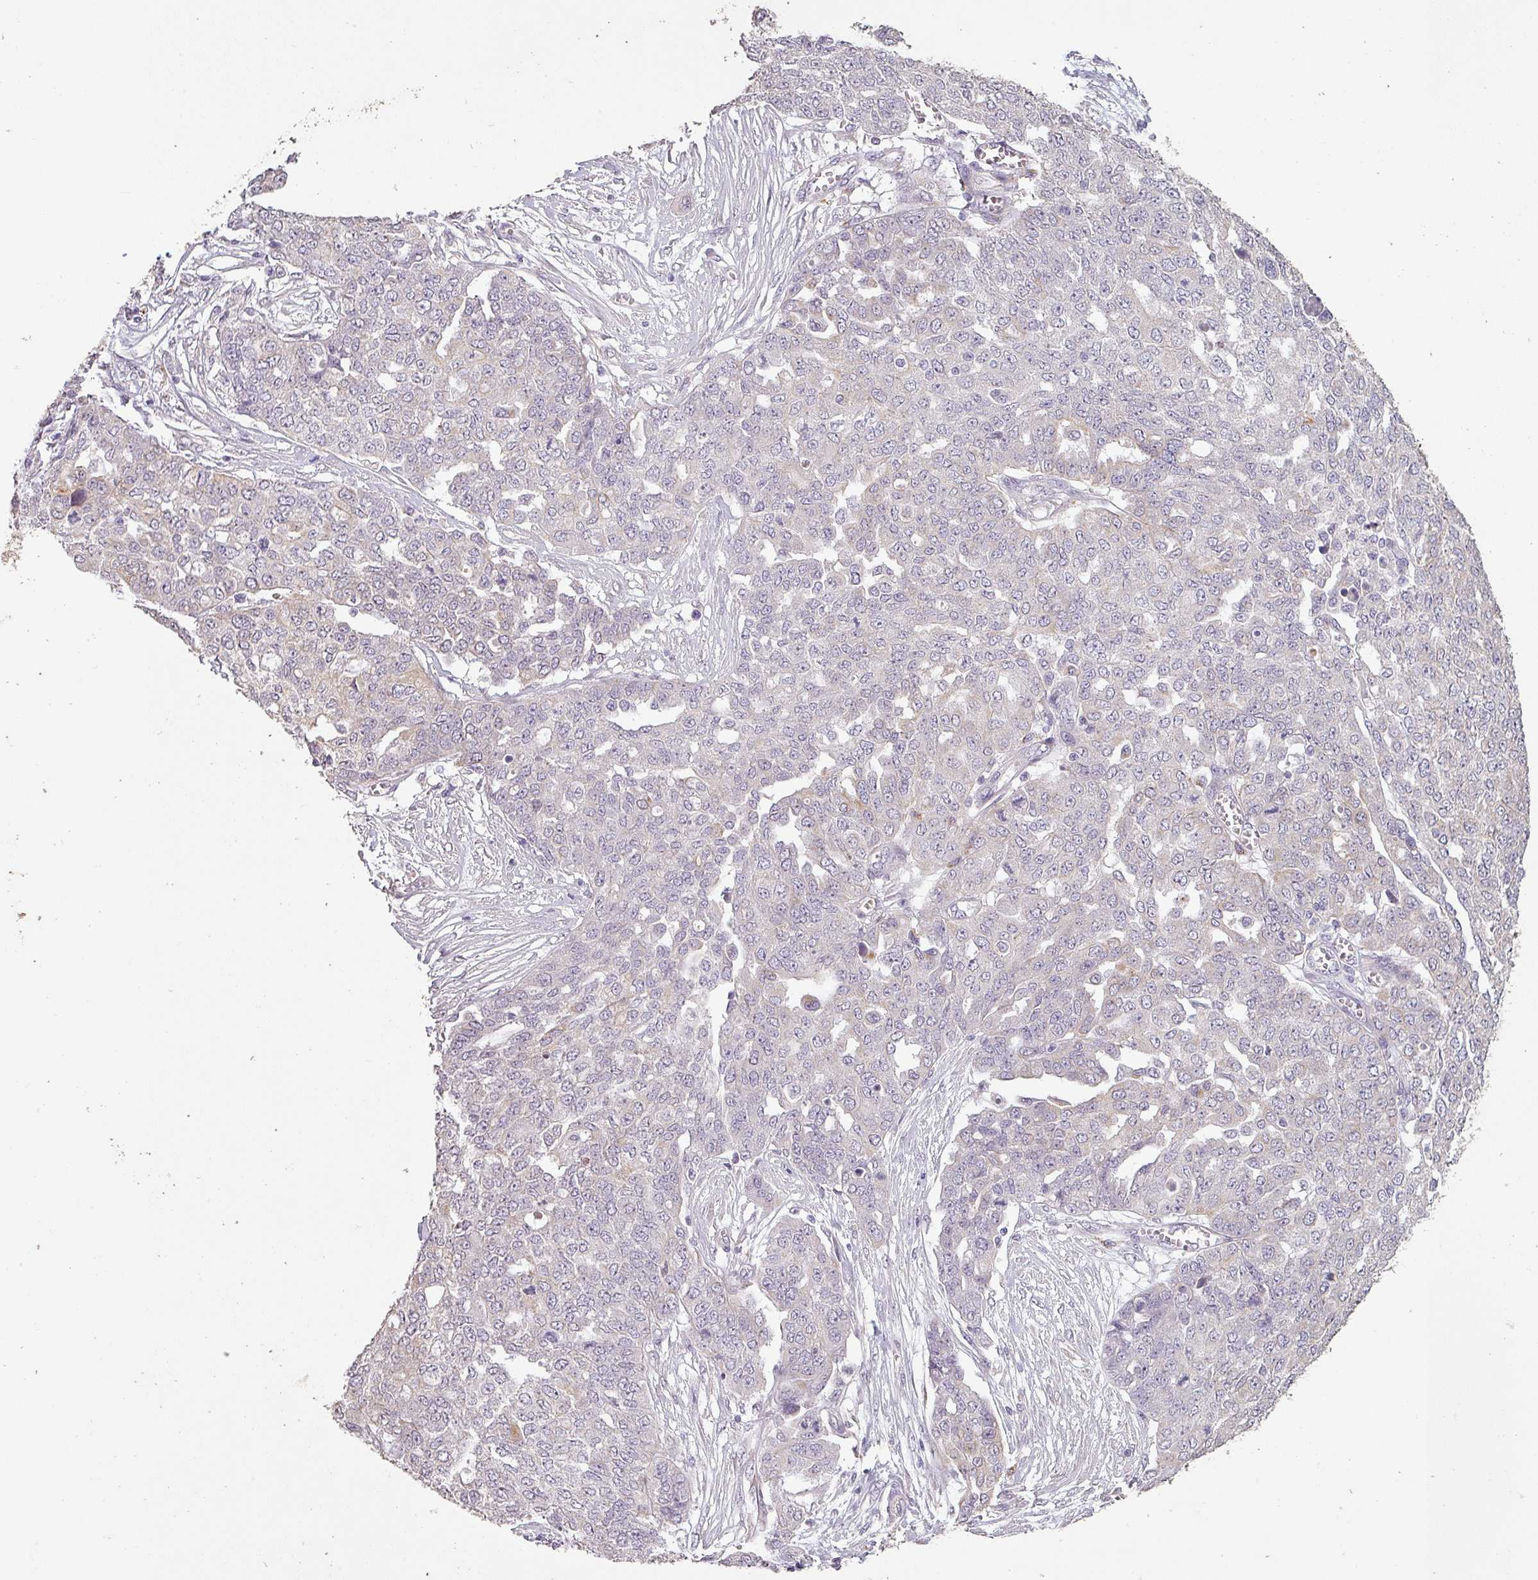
{"staining": {"intensity": "negative", "quantity": "none", "location": "none"}, "tissue": "ovarian cancer", "cell_type": "Tumor cells", "image_type": "cancer", "snomed": [{"axis": "morphology", "description": "Cystadenocarcinoma, serous, NOS"}, {"axis": "topography", "description": "Soft tissue"}, {"axis": "topography", "description": "Ovary"}], "caption": "A histopathology image of human ovarian cancer is negative for staining in tumor cells. (DAB IHC, high magnification).", "gene": "LYPLA1", "patient": {"sex": "female", "age": 57}}